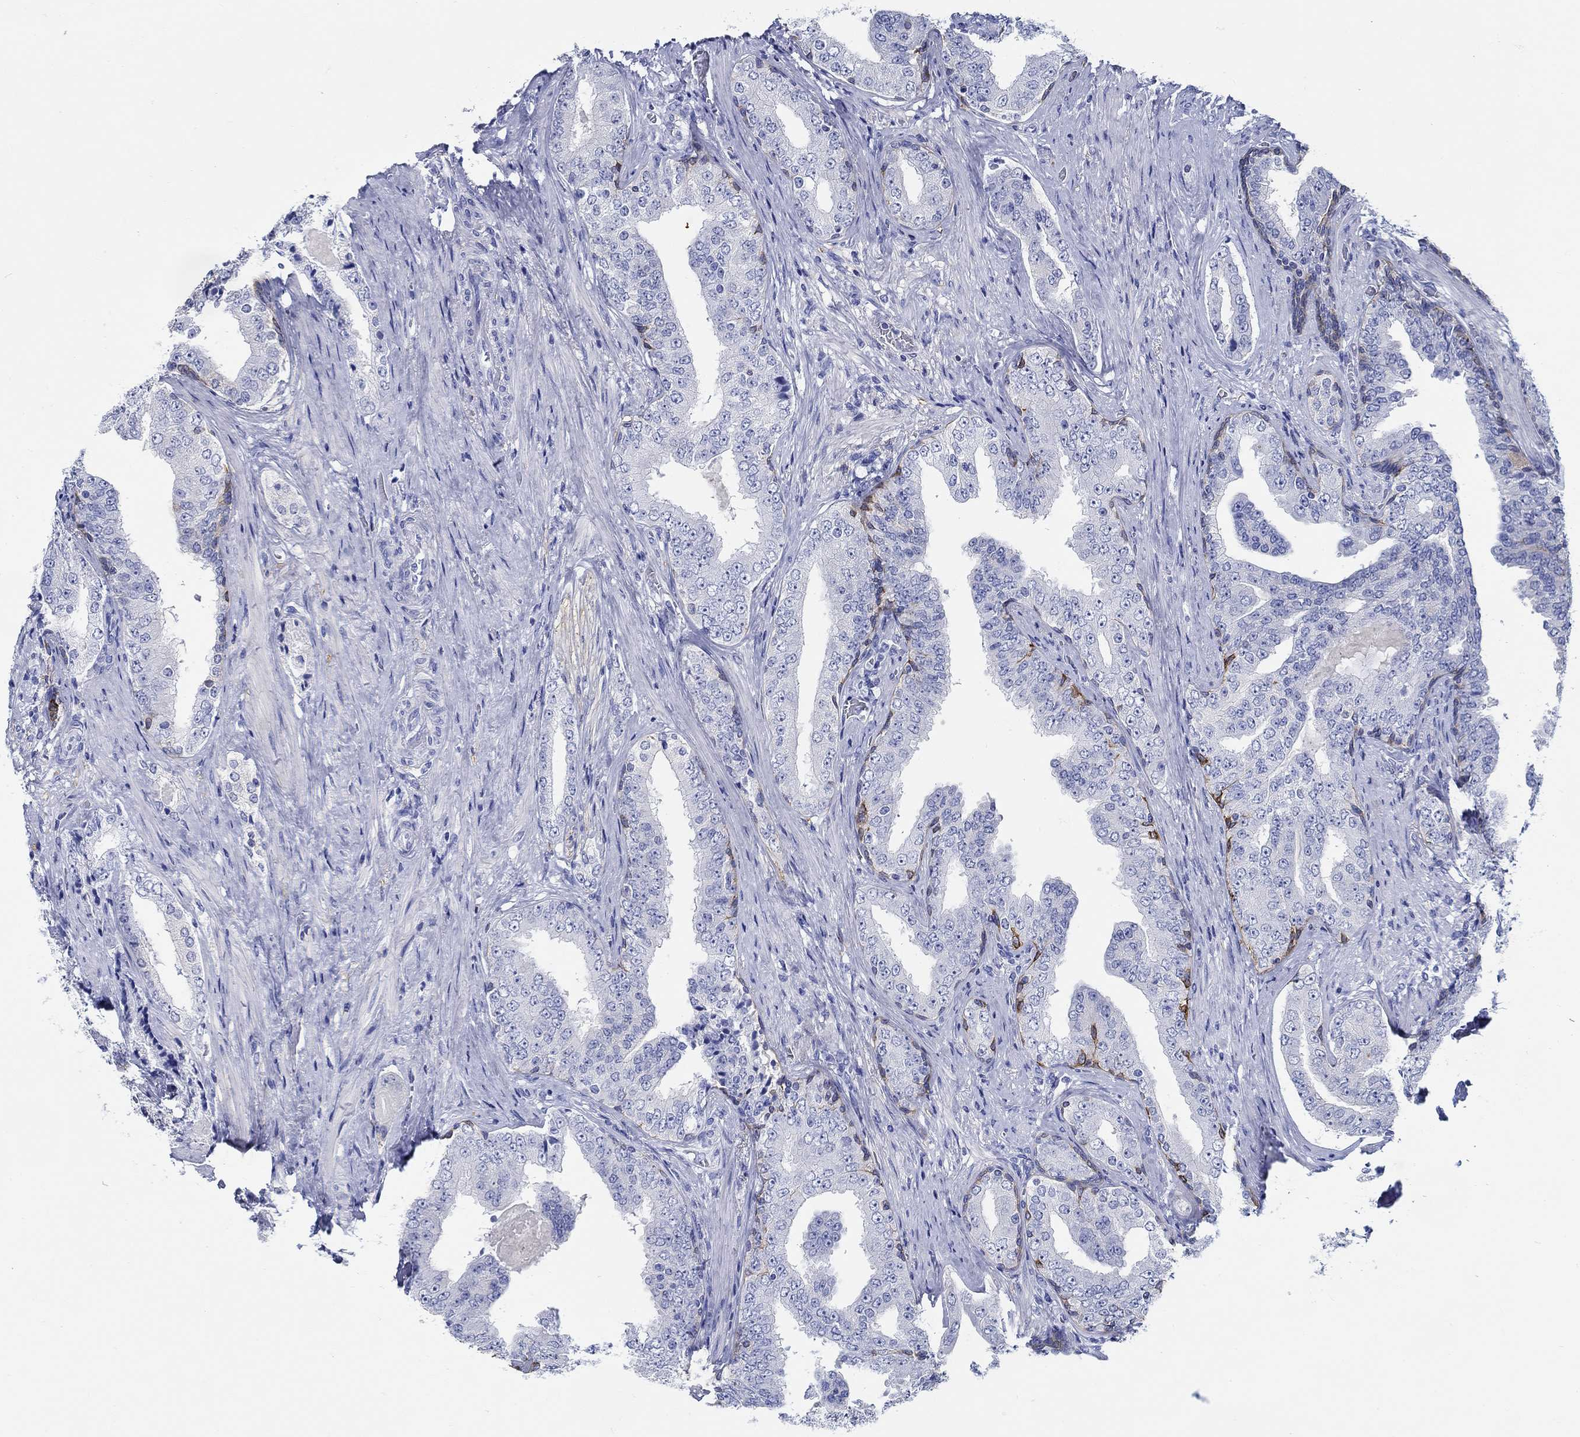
{"staining": {"intensity": "negative", "quantity": "none", "location": "none"}, "tissue": "prostate cancer", "cell_type": "Tumor cells", "image_type": "cancer", "snomed": [{"axis": "morphology", "description": "Adenocarcinoma, Low grade"}, {"axis": "topography", "description": "Prostate and seminal vesicle, NOS"}], "caption": "There is no significant staining in tumor cells of prostate cancer.", "gene": "FBXO2", "patient": {"sex": "male", "age": 61}}